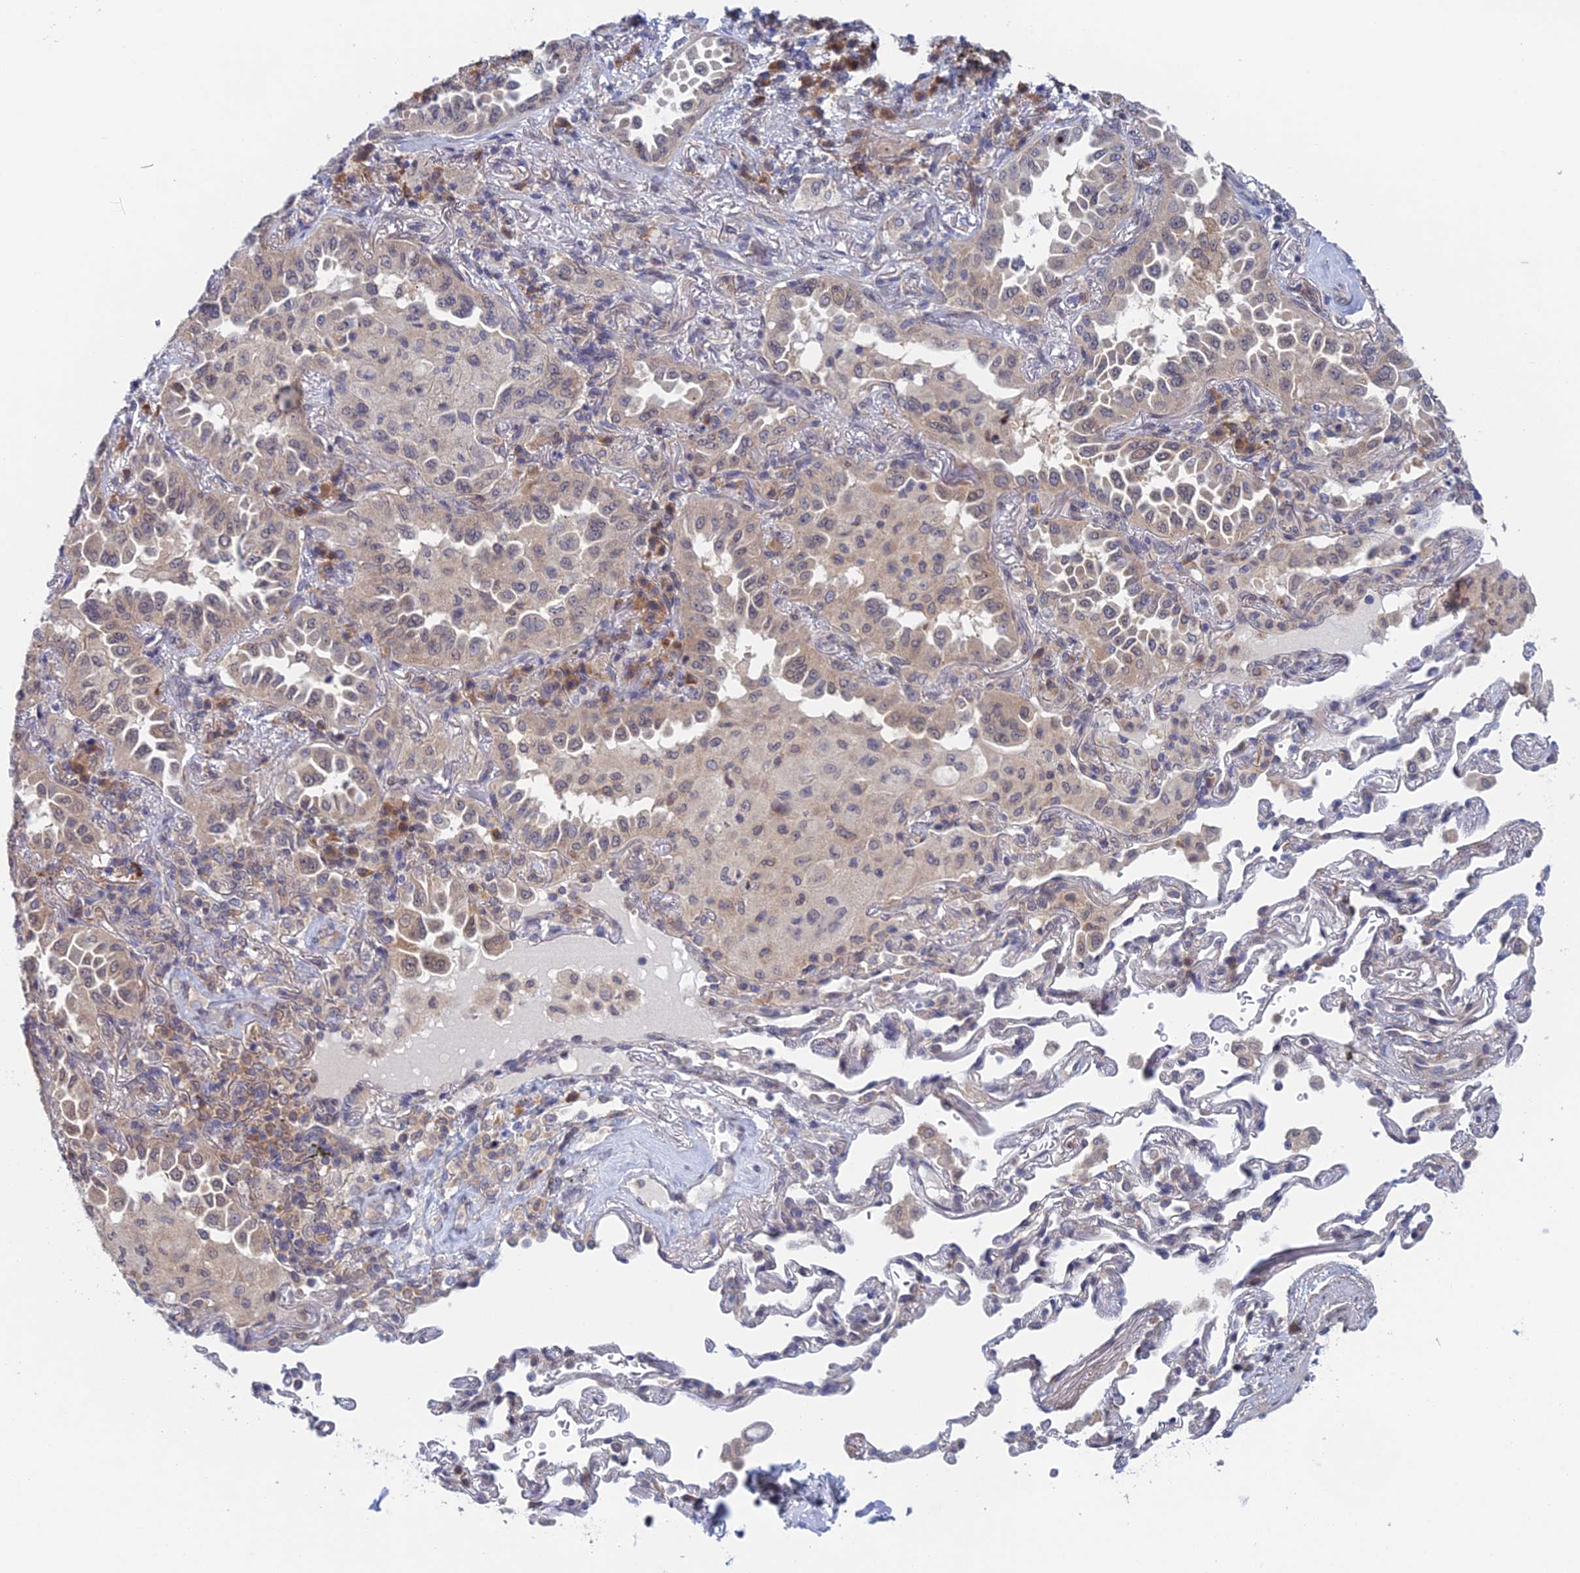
{"staining": {"intensity": "negative", "quantity": "none", "location": "none"}, "tissue": "lung cancer", "cell_type": "Tumor cells", "image_type": "cancer", "snomed": [{"axis": "morphology", "description": "Adenocarcinoma, NOS"}, {"axis": "topography", "description": "Lung"}], "caption": "Adenocarcinoma (lung) was stained to show a protein in brown. There is no significant expression in tumor cells. (Stains: DAB (3,3'-diaminobenzidine) immunohistochemistry (IHC) with hematoxylin counter stain, Microscopy: brightfield microscopy at high magnification).", "gene": "SRA1", "patient": {"sex": "female", "age": 69}}